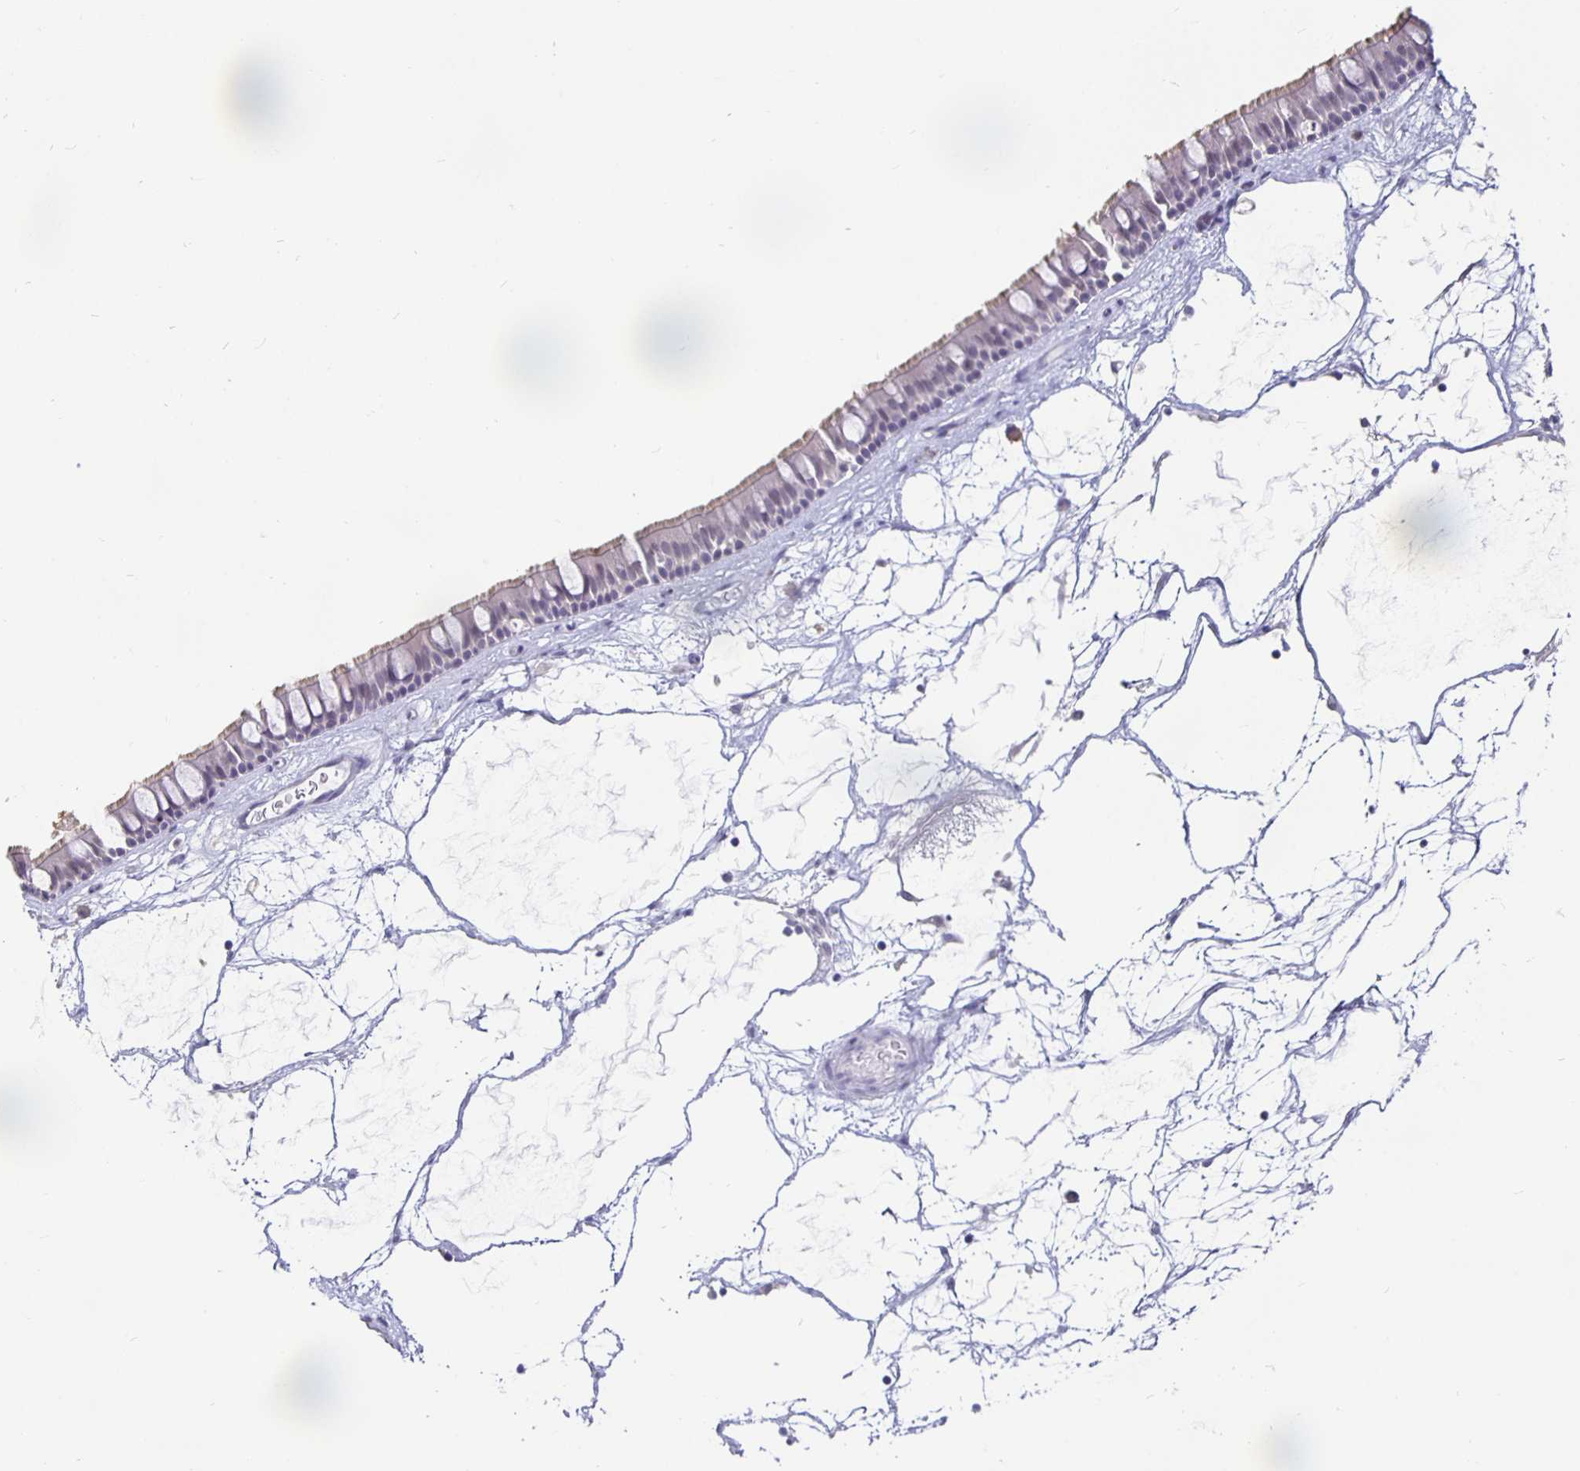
{"staining": {"intensity": "negative", "quantity": "none", "location": "none"}, "tissue": "nasopharynx", "cell_type": "Respiratory epithelial cells", "image_type": "normal", "snomed": [{"axis": "morphology", "description": "Normal tissue, NOS"}, {"axis": "topography", "description": "Nasopharynx"}], "caption": "An image of nasopharynx stained for a protein displays no brown staining in respiratory epithelial cells. Brightfield microscopy of immunohistochemistry (IHC) stained with DAB (3,3'-diaminobenzidine) (brown) and hematoxylin (blue), captured at high magnification.", "gene": "GPX4", "patient": {"sex": "male", "age": 68}}